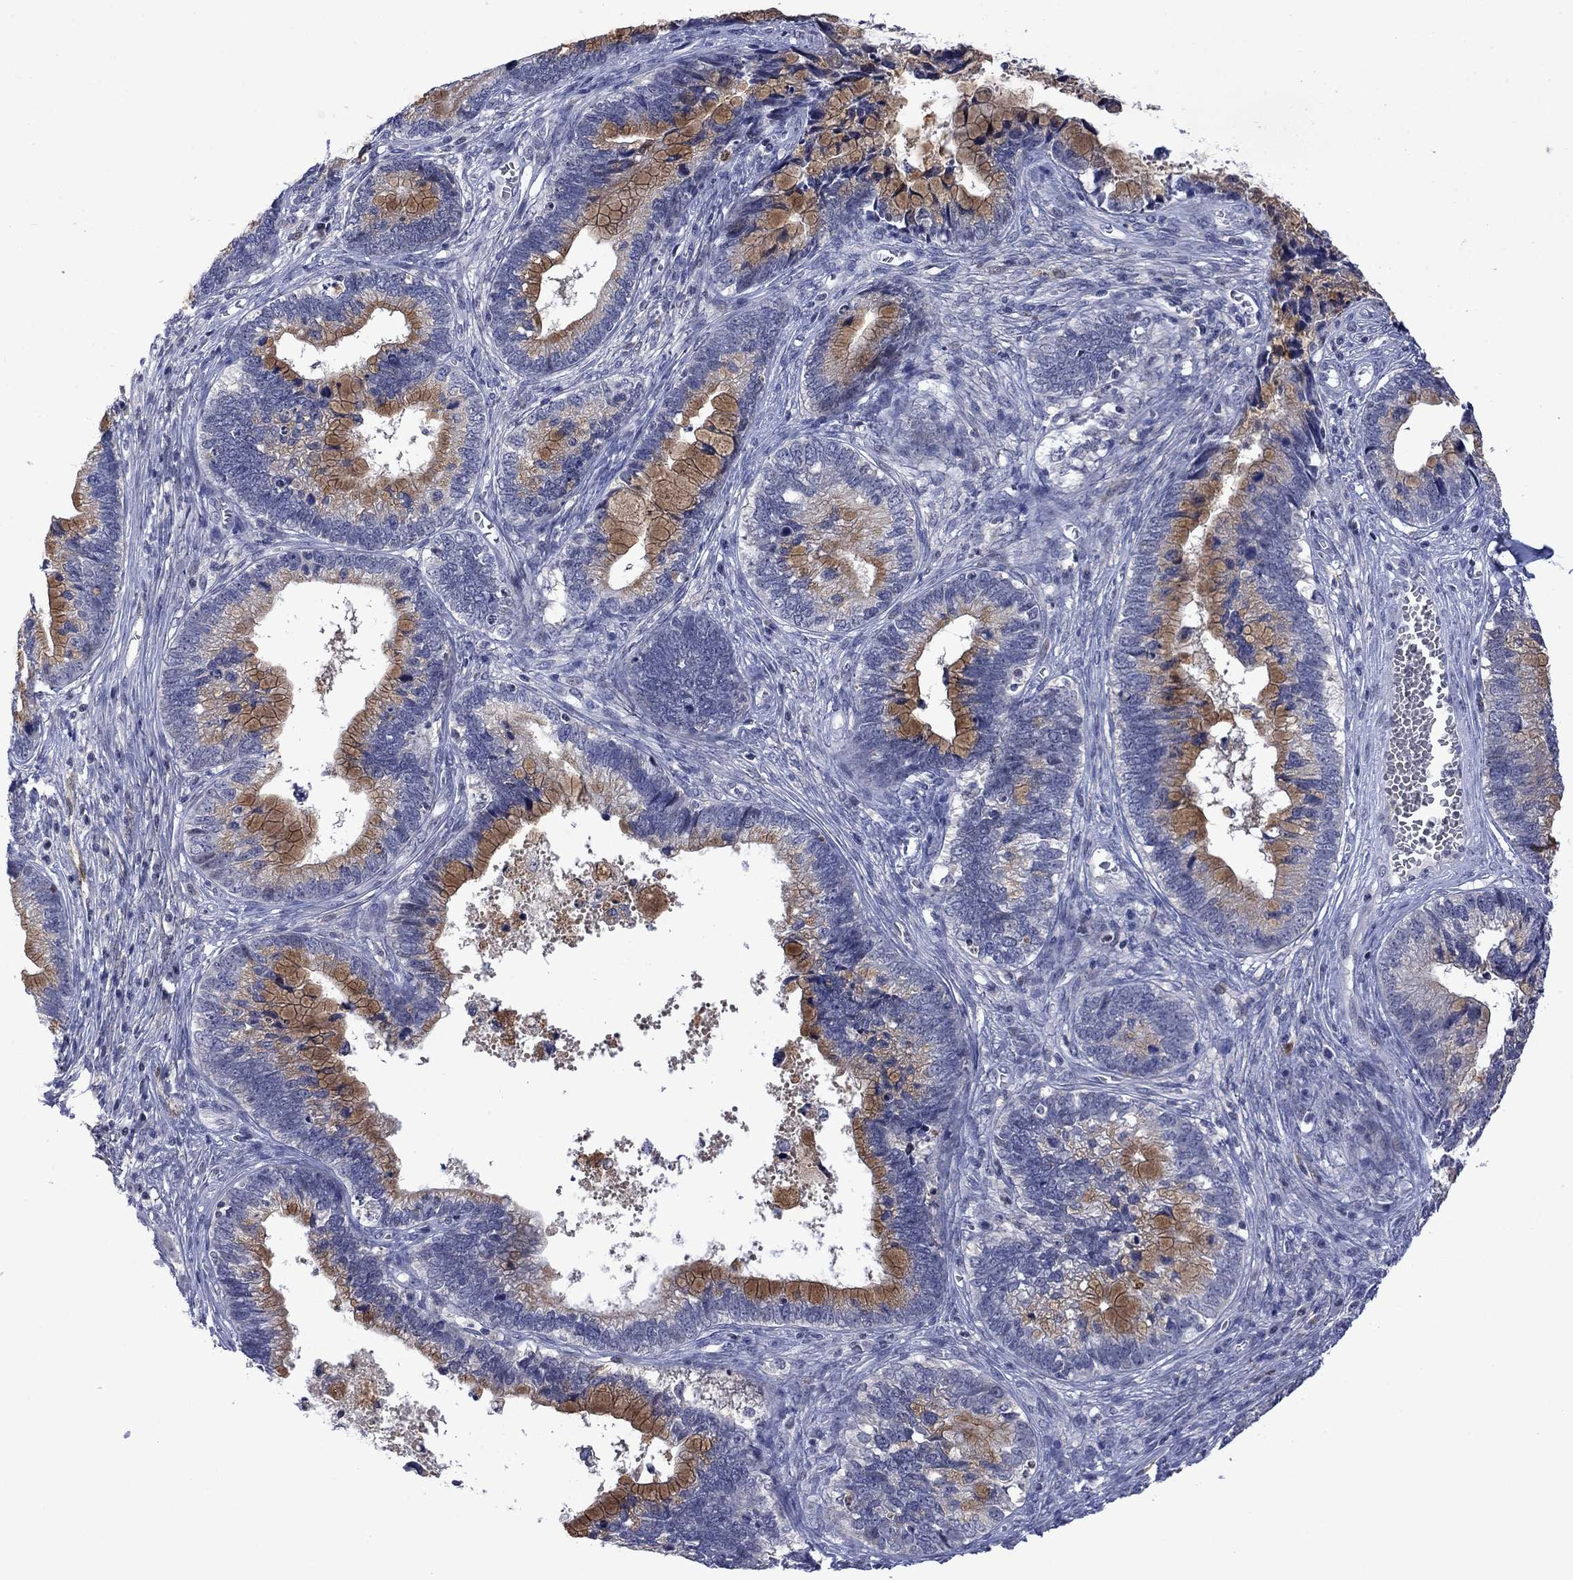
{"staining": {"intensity": "moderate", "quantity": "25%-75%", "location": "cytoplasmic/membranous"}, "tissue": "cervical cancer", "cell_type": "Tumor cells", "image_type": "cancer", "snomed": [{"axis": "morphology", "description": "Adenocarcinoma, NOS"}, {"axis": "topography", "description": "Cervix"}], "caption": "Immunohistochemistry (IHC) (DAB) staining of human cervical adenocarcinoma reveals moderate cytoplasmic/membranous protein staining in approximately 25%-75% of tumor cells.", "gene": "AGL", "patient": {"sex": "female", "age": 44}}